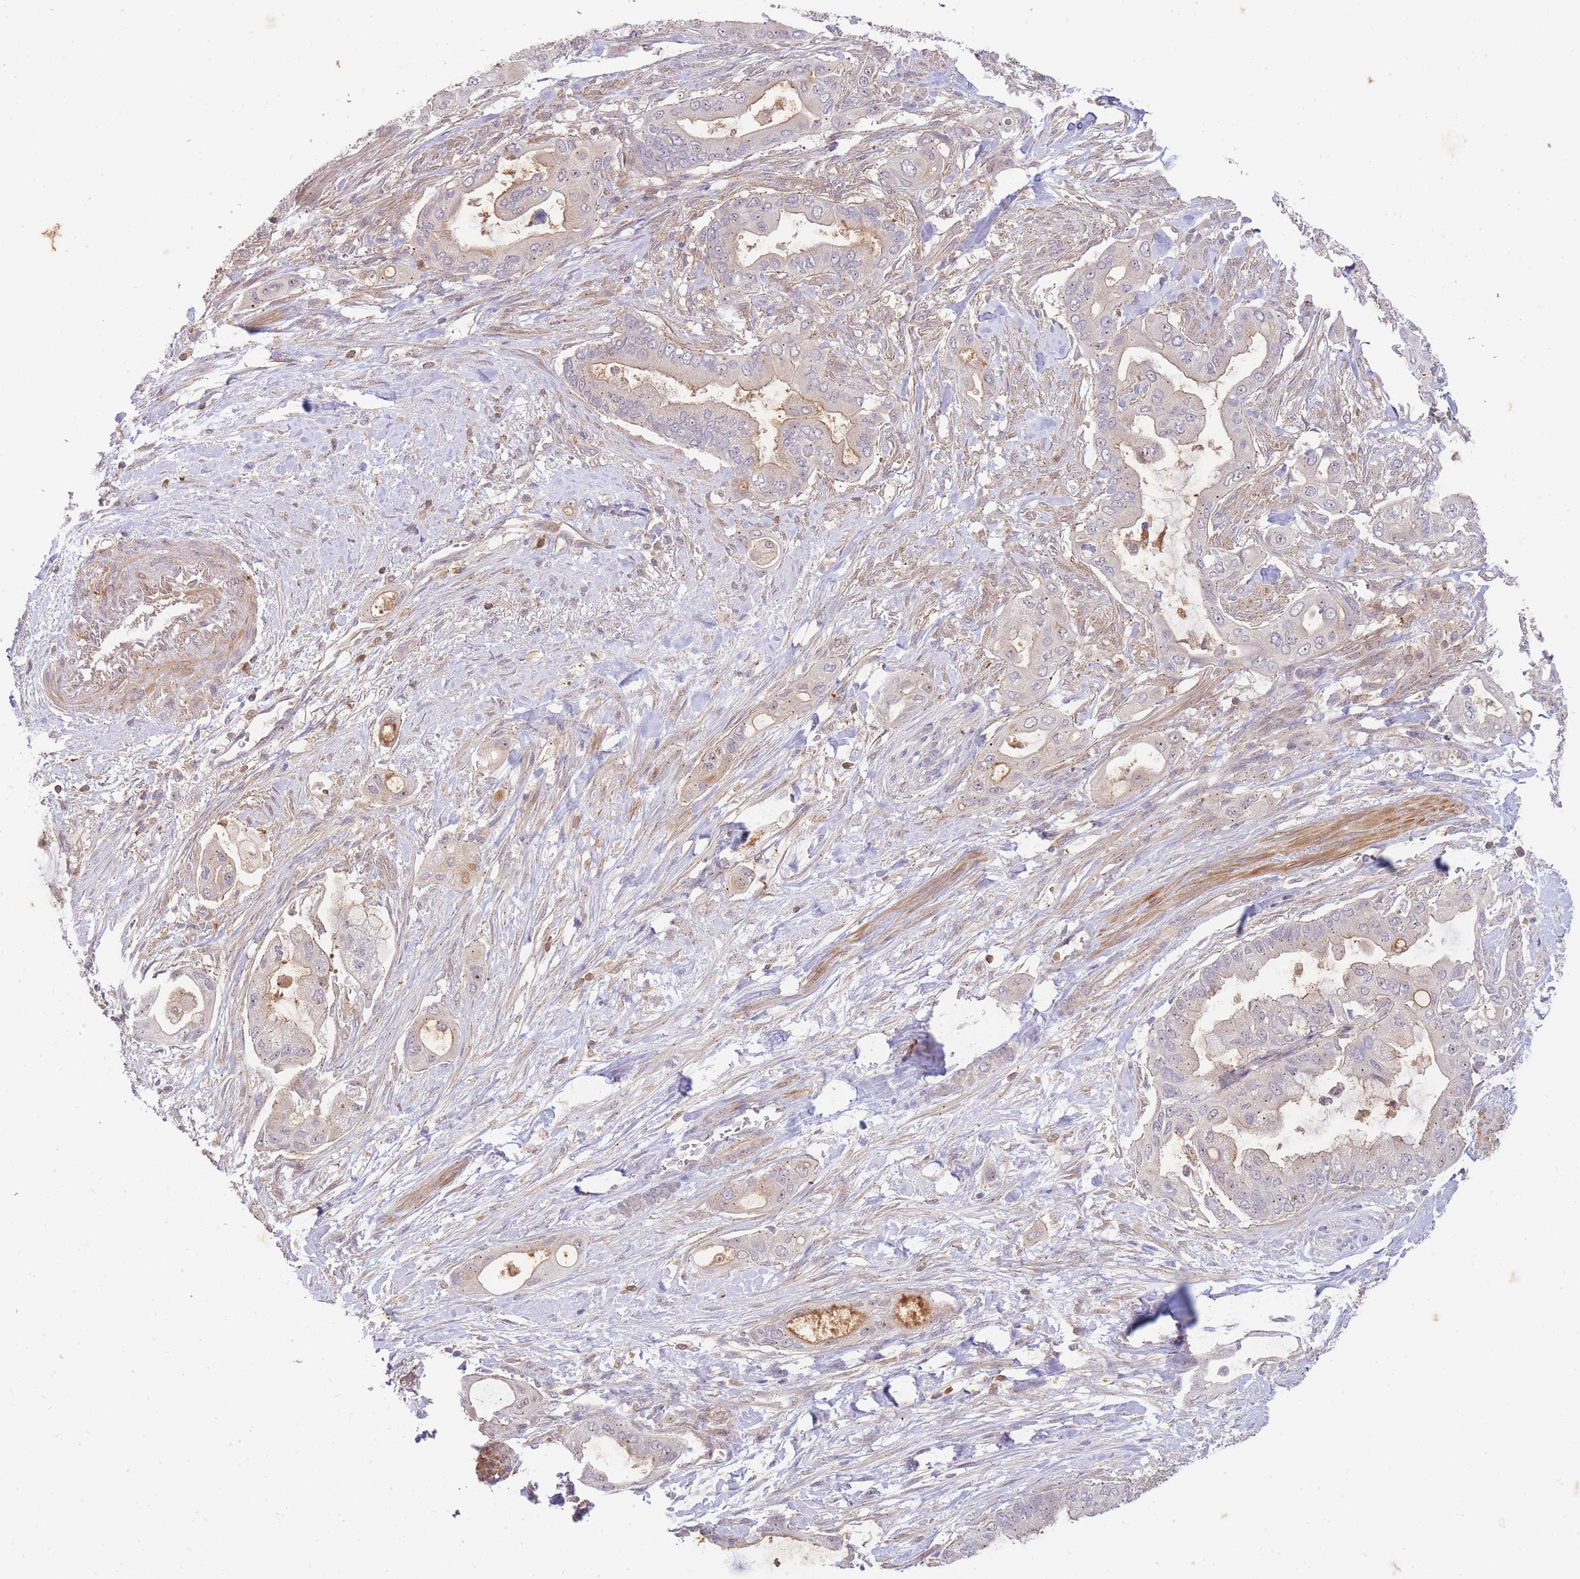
{"staining": {"intensity": "negative", "quantity": "none", "location": "none"}, "tissue": "pancreatic cancer", "cell_type": "Tumor cells", "image_type": "cancer", "snomed": [{"axis": "morphology", "description": "Adenocarcinoma, NOS"}, {"axis": "topography", "description": "Pancreas"}], "caption": "IHC micrograph of pancreatic adenocarcinoma stained for a protein (brown), which displays no expression in tumor cells.", "gene": "ST8SIA4", "patient": {"sex": "male", "age": 57}}